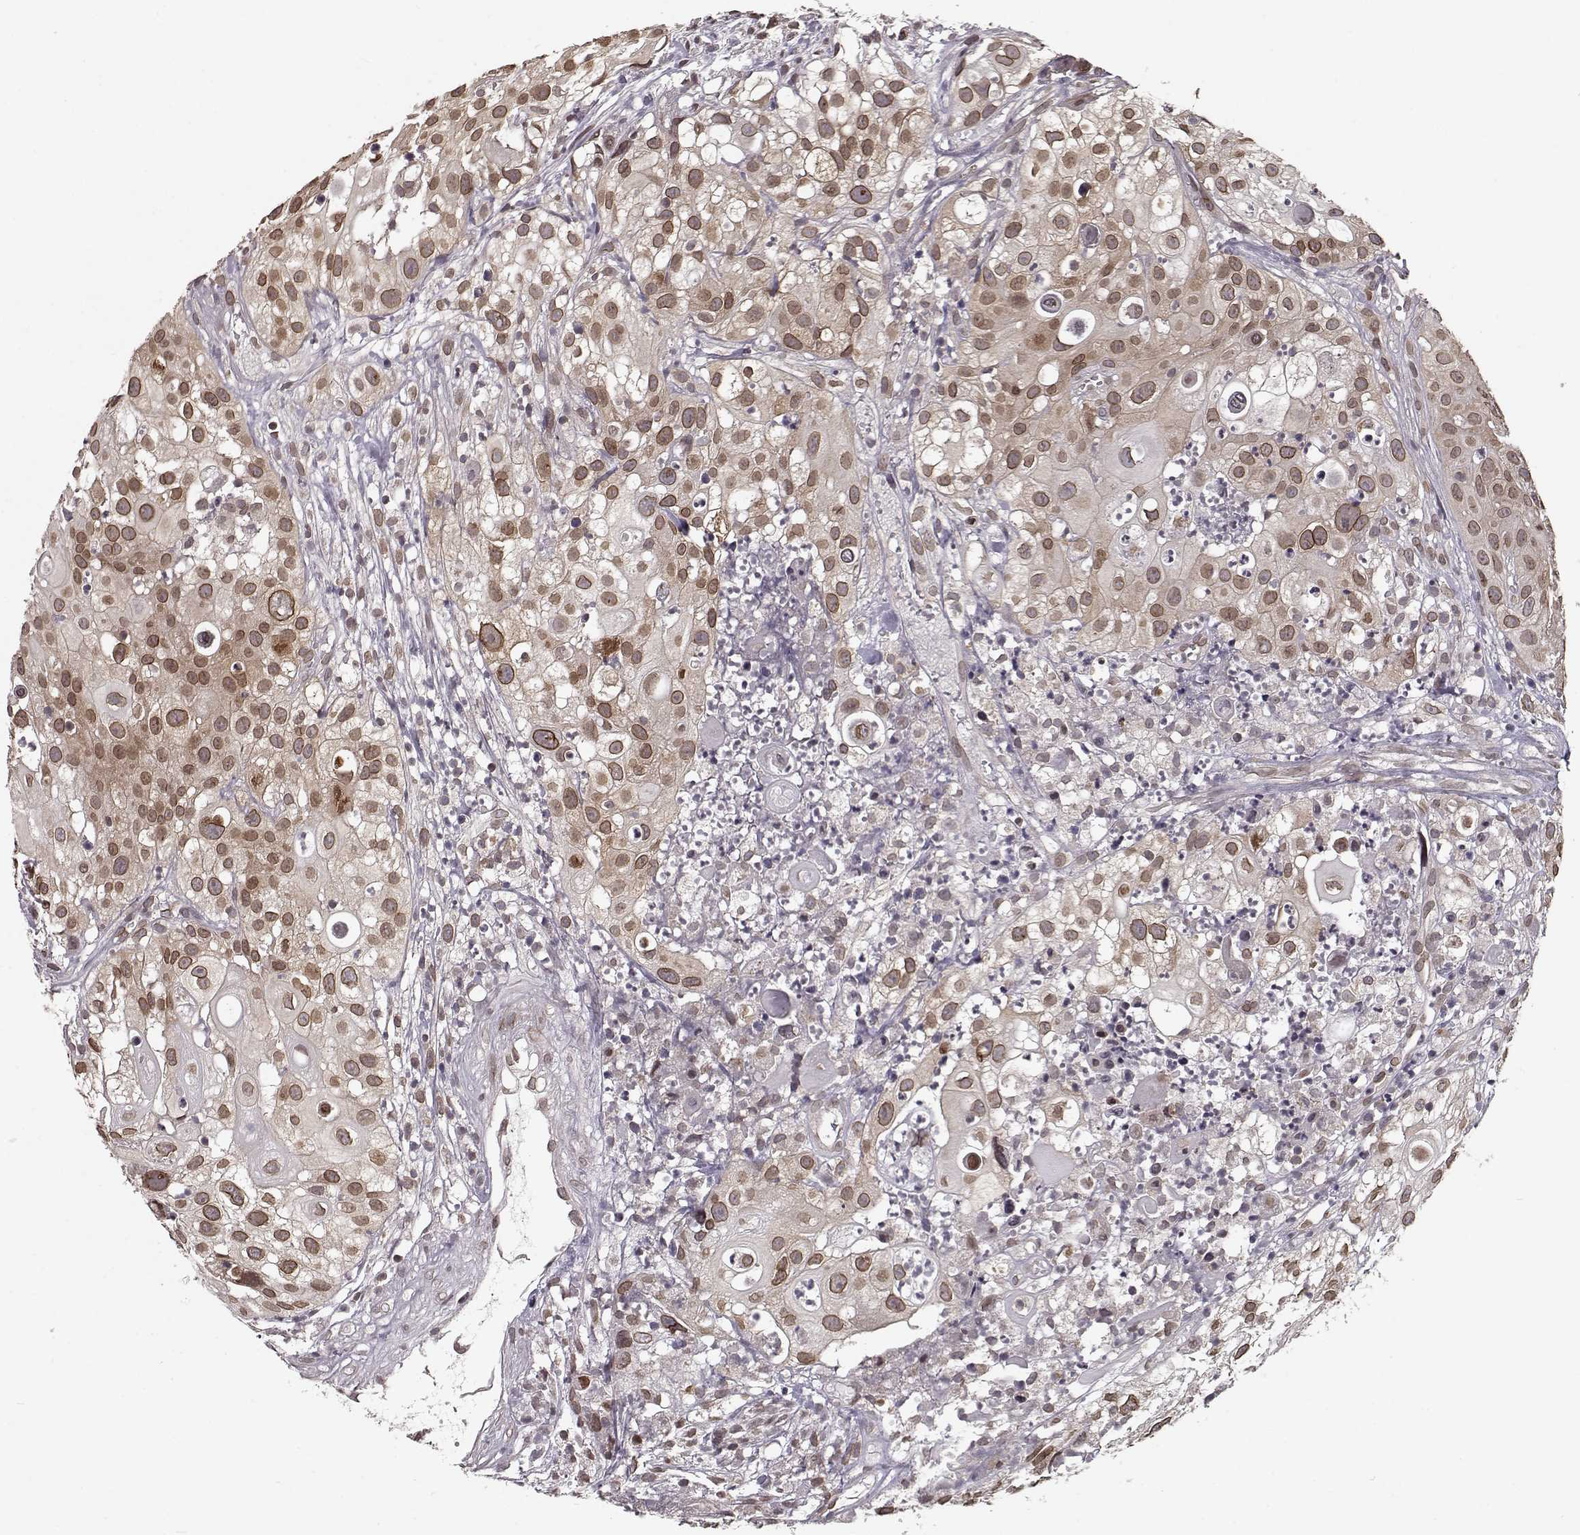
{"staining": {"intensity": "moderate", "quantity": "<25%", "location": "cytoplasmic/membranous,nuclear"}, "tissue": "urothelial cancer", "cell_type": "Tumor cells", "image_type": "cancer", "snomed": [{"axis": "morphology", "description": "Urothelial carcinoma, High grade"}, {"axis": "topography", "description": "Urinary bladder"}], "caption": "Urothelial cancer stained with a brown dye exhibits moderate cytoplasmic/membranous and nuclear positive positivity in approximately <25% of tumor cells.", "gene": "NUP37", "patient": {"sex": "female", "age": 79}}